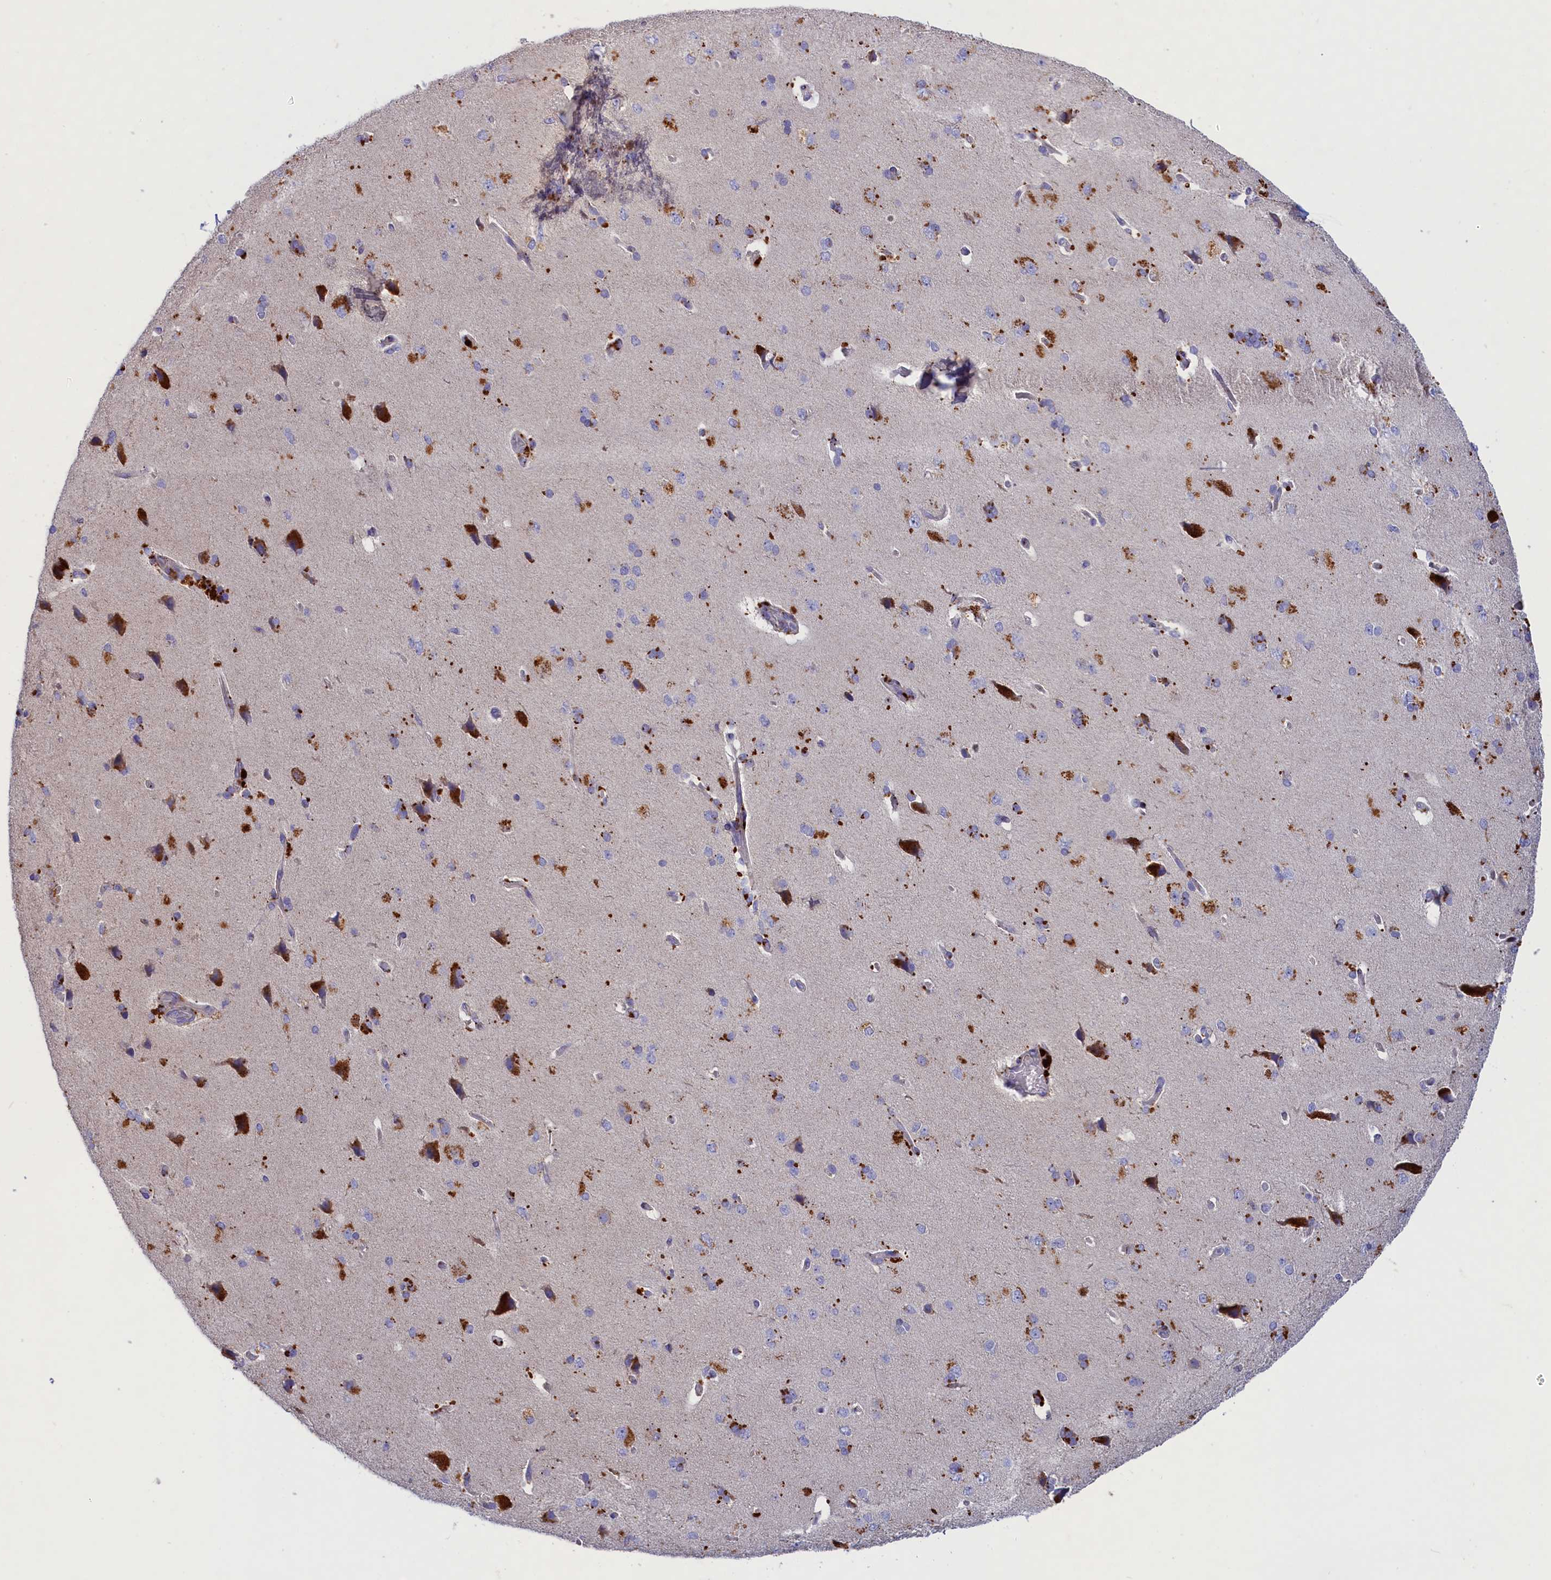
{"staining": {"intensity": "negative", "quantity": "none", "location": "none"}, "tissue": "cerebral cortex", "cell_type": "Endothelial cells", "image_type": "normal", "snomed": [{"axis": "morphology", "description": "Normal tissue, NOS"}, {"axis": "topography", "description": "Cerebral cortex"}], "caption": "The immunohistochemistry image has no significant positivity in endothelial cells of cerebral cortex. Nuclei are stained in blue.", "gene": "WDR6", "patient": {"sex": "male", "age": 62}}